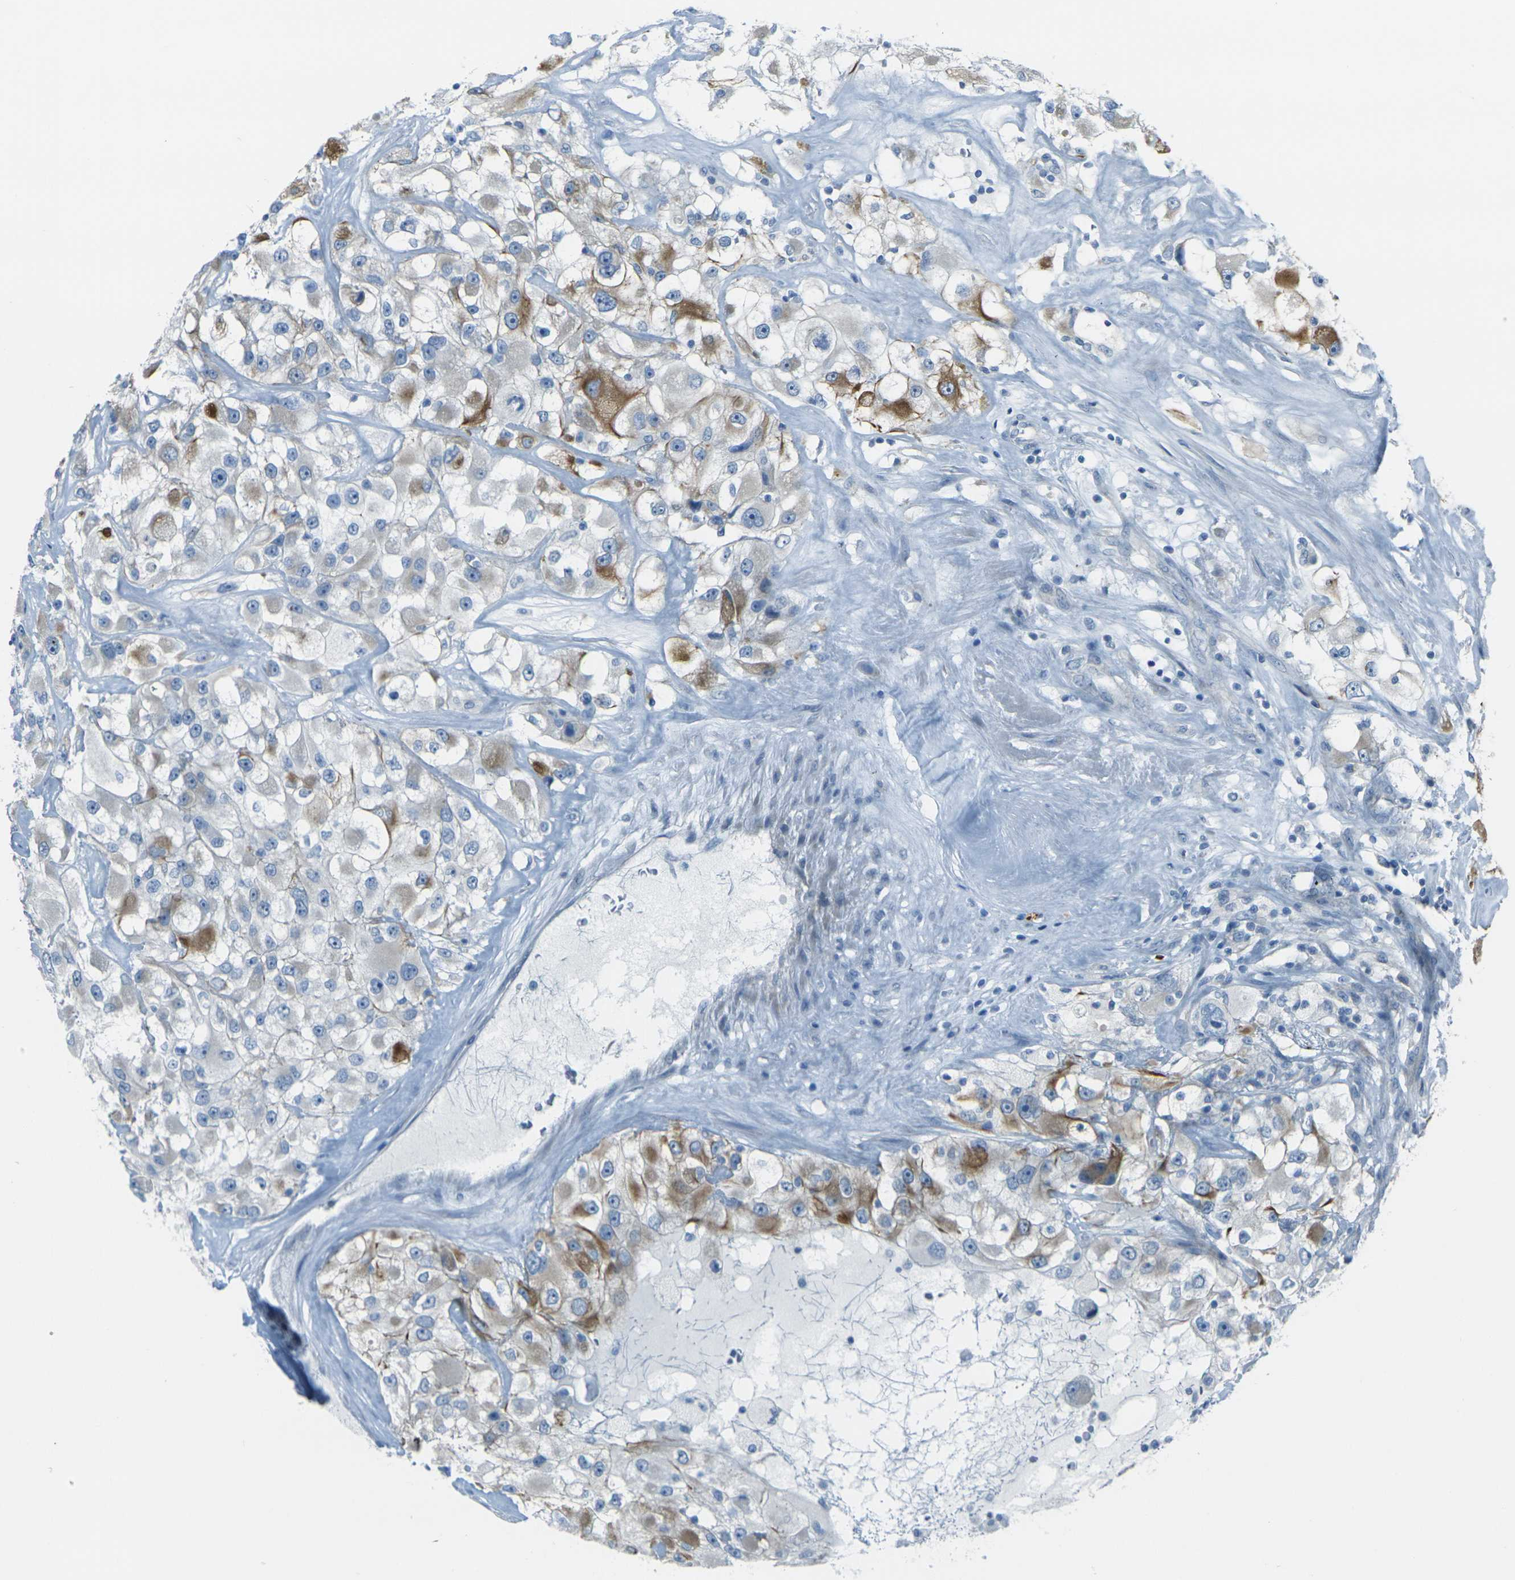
{"staining": {"intensity": "moderate", "quantity": "25%-75%", "location": "cytoplasmic/membranous"}, "tissue": "renal cancer", "cell_type": "Tumor cells", "image_type": "cancer", "snomed": [{"axis": "morphology", "description": "Adenocarcinoma, NOS"}, {"axis": "topography", "description": "Kidney"}], "caption": "This photomicrograph reveals IHC staining of human renal adenocarcinoma, with medium moderate cytoplasmic/membranous staining in approximately 25%-75% of tumor cells.", "gene": "ANKRD46", "patient": {"sex": "female", "age": 52}}